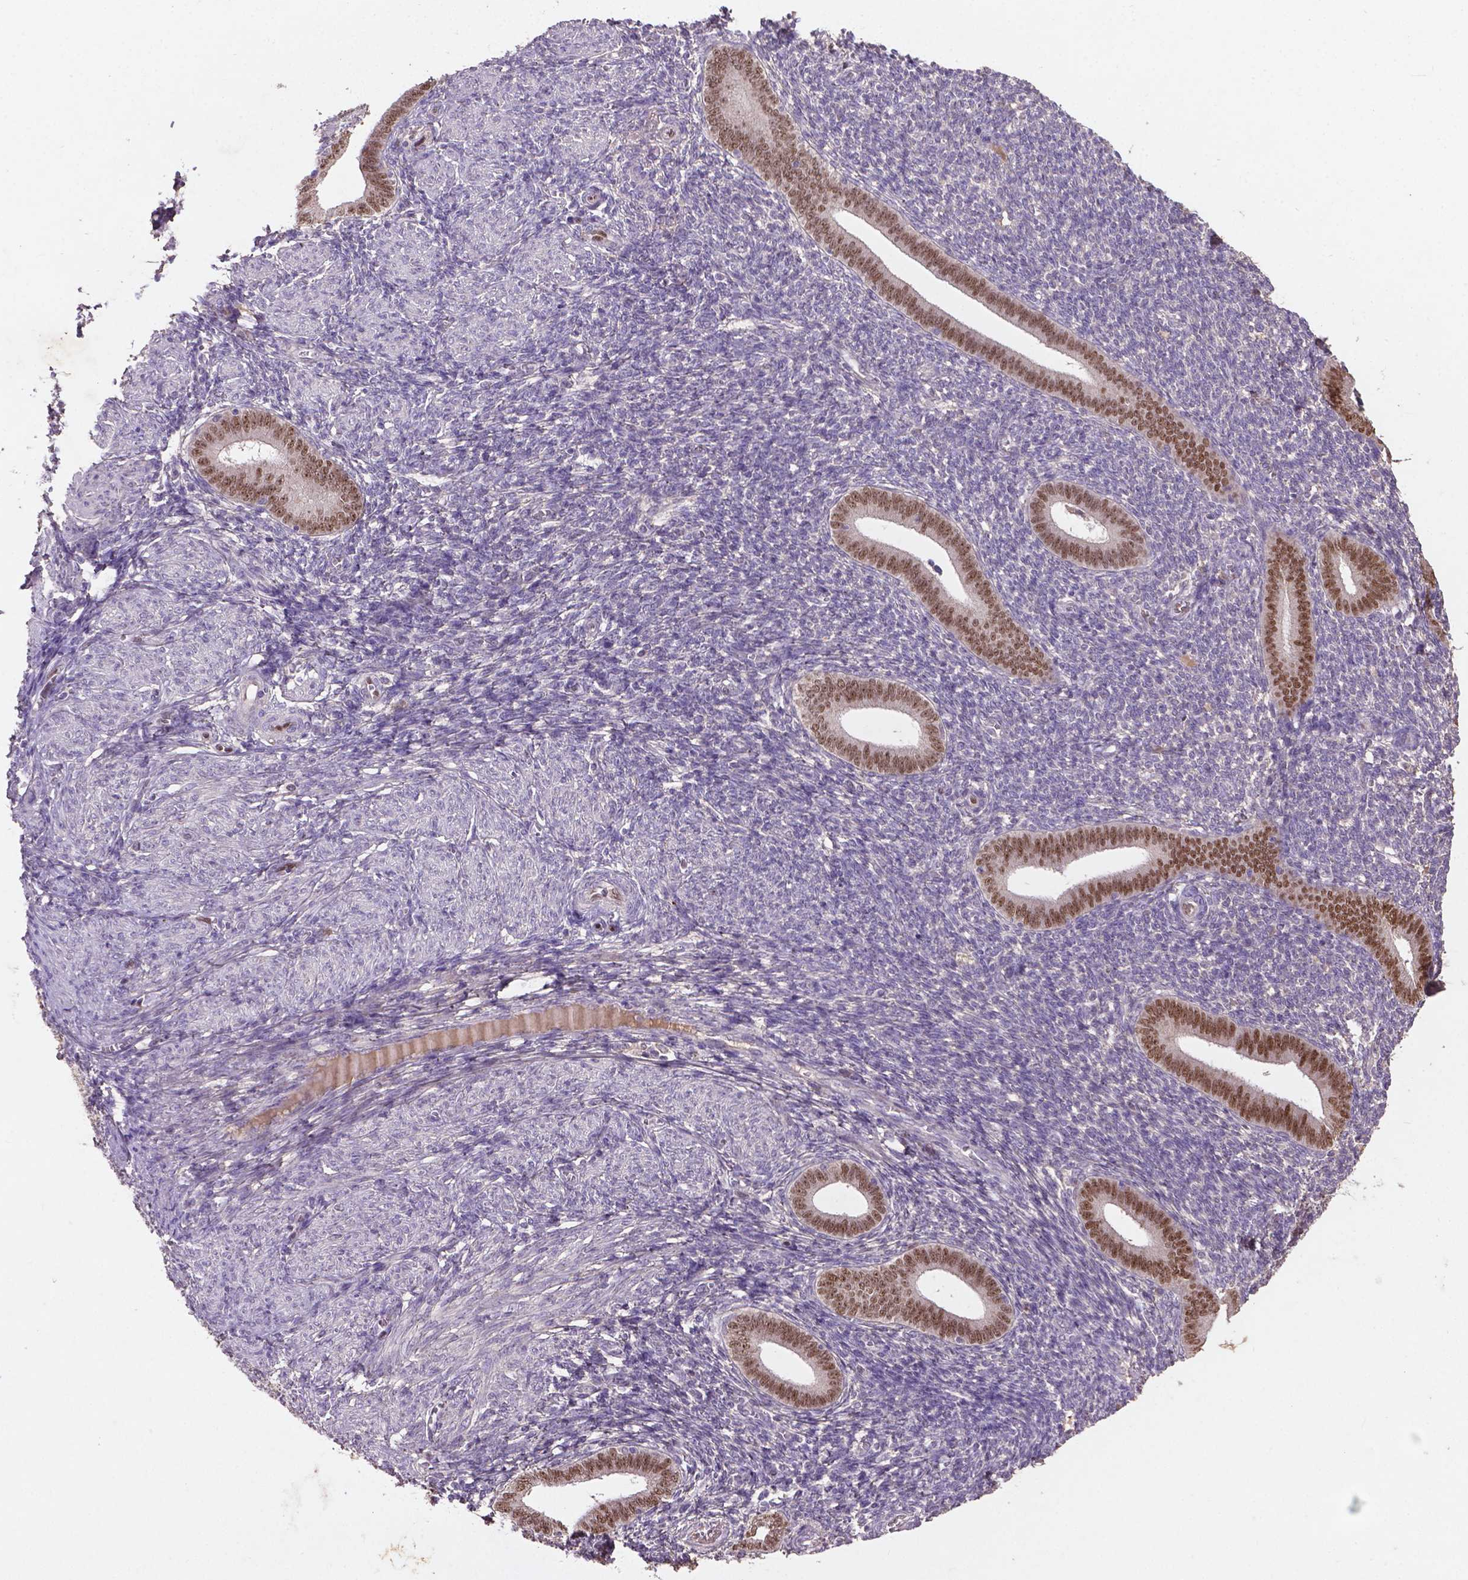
{"staining": {"intensity": "negative", "quantity": "none", "location": "none"}, "tissue": "endometrium", "cell_type": "Cells in endometrial stroma", "image_type": "normal", "snomed": [{"axis": "morphology", "description": "Normal tissue, NOS"}, {"axis": "topography", "description": "Endometrium"}], "caption": "Immunohistochemistry (IHC) image of benign endometrium stained for a protein (brown), which shows no positivity in cells in endometrial stroma. Brightfield microscopy of immunohistochemistry (IHC) stained with DAB (brown) and hematoxylin (blue), captured at high magnification.", "gene": "SOX17", "patient": {"sex": "female", "age": 25}}